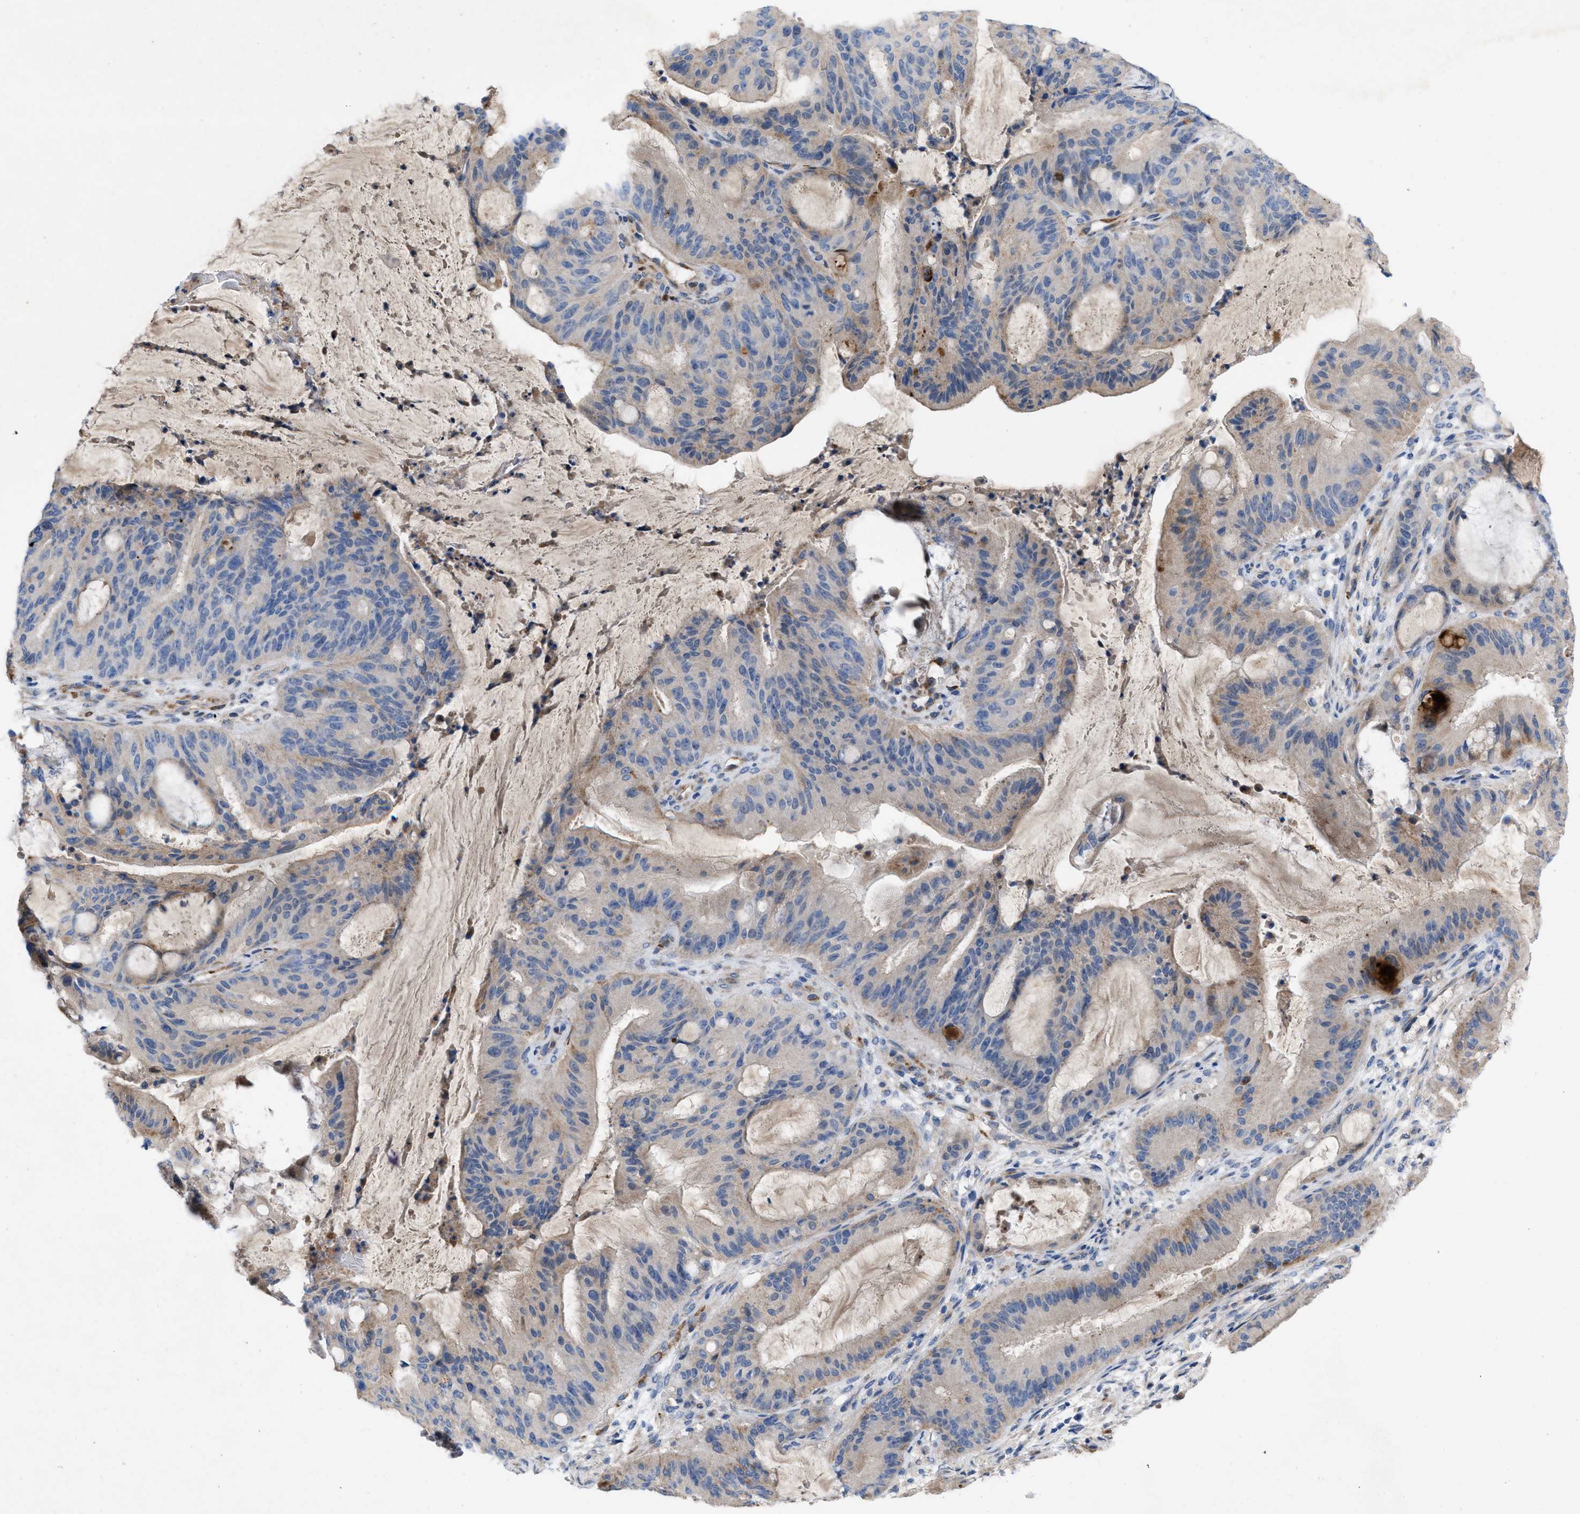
{"staining": {"intensity": "weak", "quantity": "<25%", "location": "cytoplasmic/membranous"}, "tissue": "liver cancer", "cell_type": "Tumor cells", "image_type": "cancer", "snomed": [{"axis": "morphology", "description": "Normal tissue, NOS"}, {"axis": "morphology", "description": "Cholangiocarcinoma"}, {"axis": "topography", "description": "Liver"}, {"axis": "topography", "description": "Peripheral nerve tissue"}], "caption": "Immunohistochemical staining of human cholangiocarcinoma (liver) shows no significant positivity in tumor cells.", "gene": "PLPPR5", "patient": {"sex": "female", "age": 73}}